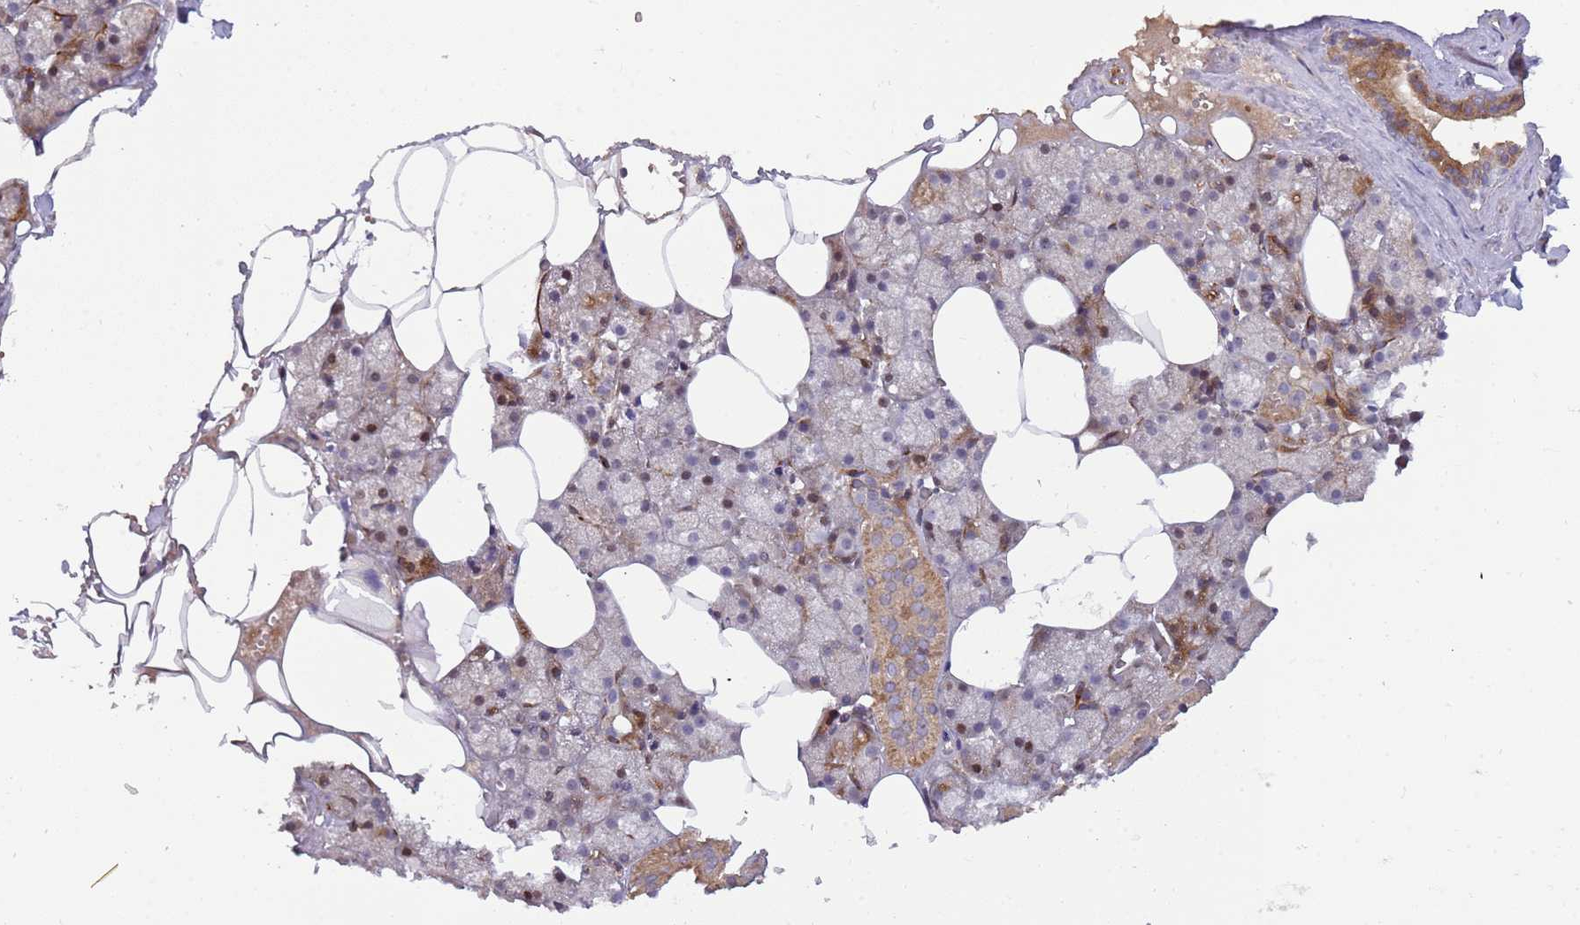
{"staining": {"intensity": "moderate", "quantity": "<25%", "location": "cytoplasmic/membranous,nuclear"}, "tissue": "salivary gland", "cell_type": "Glandular cells", "image_type": "normal", "snomed": [{"axis": "morphology", "description": "Normal tissue, NOS"}, {"axis": "topography", "description": "Salivary gland"}], "caption": "Salivary gland stained with IHC displays moderate cytoplasmic/membranous,nuclear staining in about <25% of glandular cells.", "gene": "TRAPPC6B", "patient": {"sex": "male", "age": 62}}